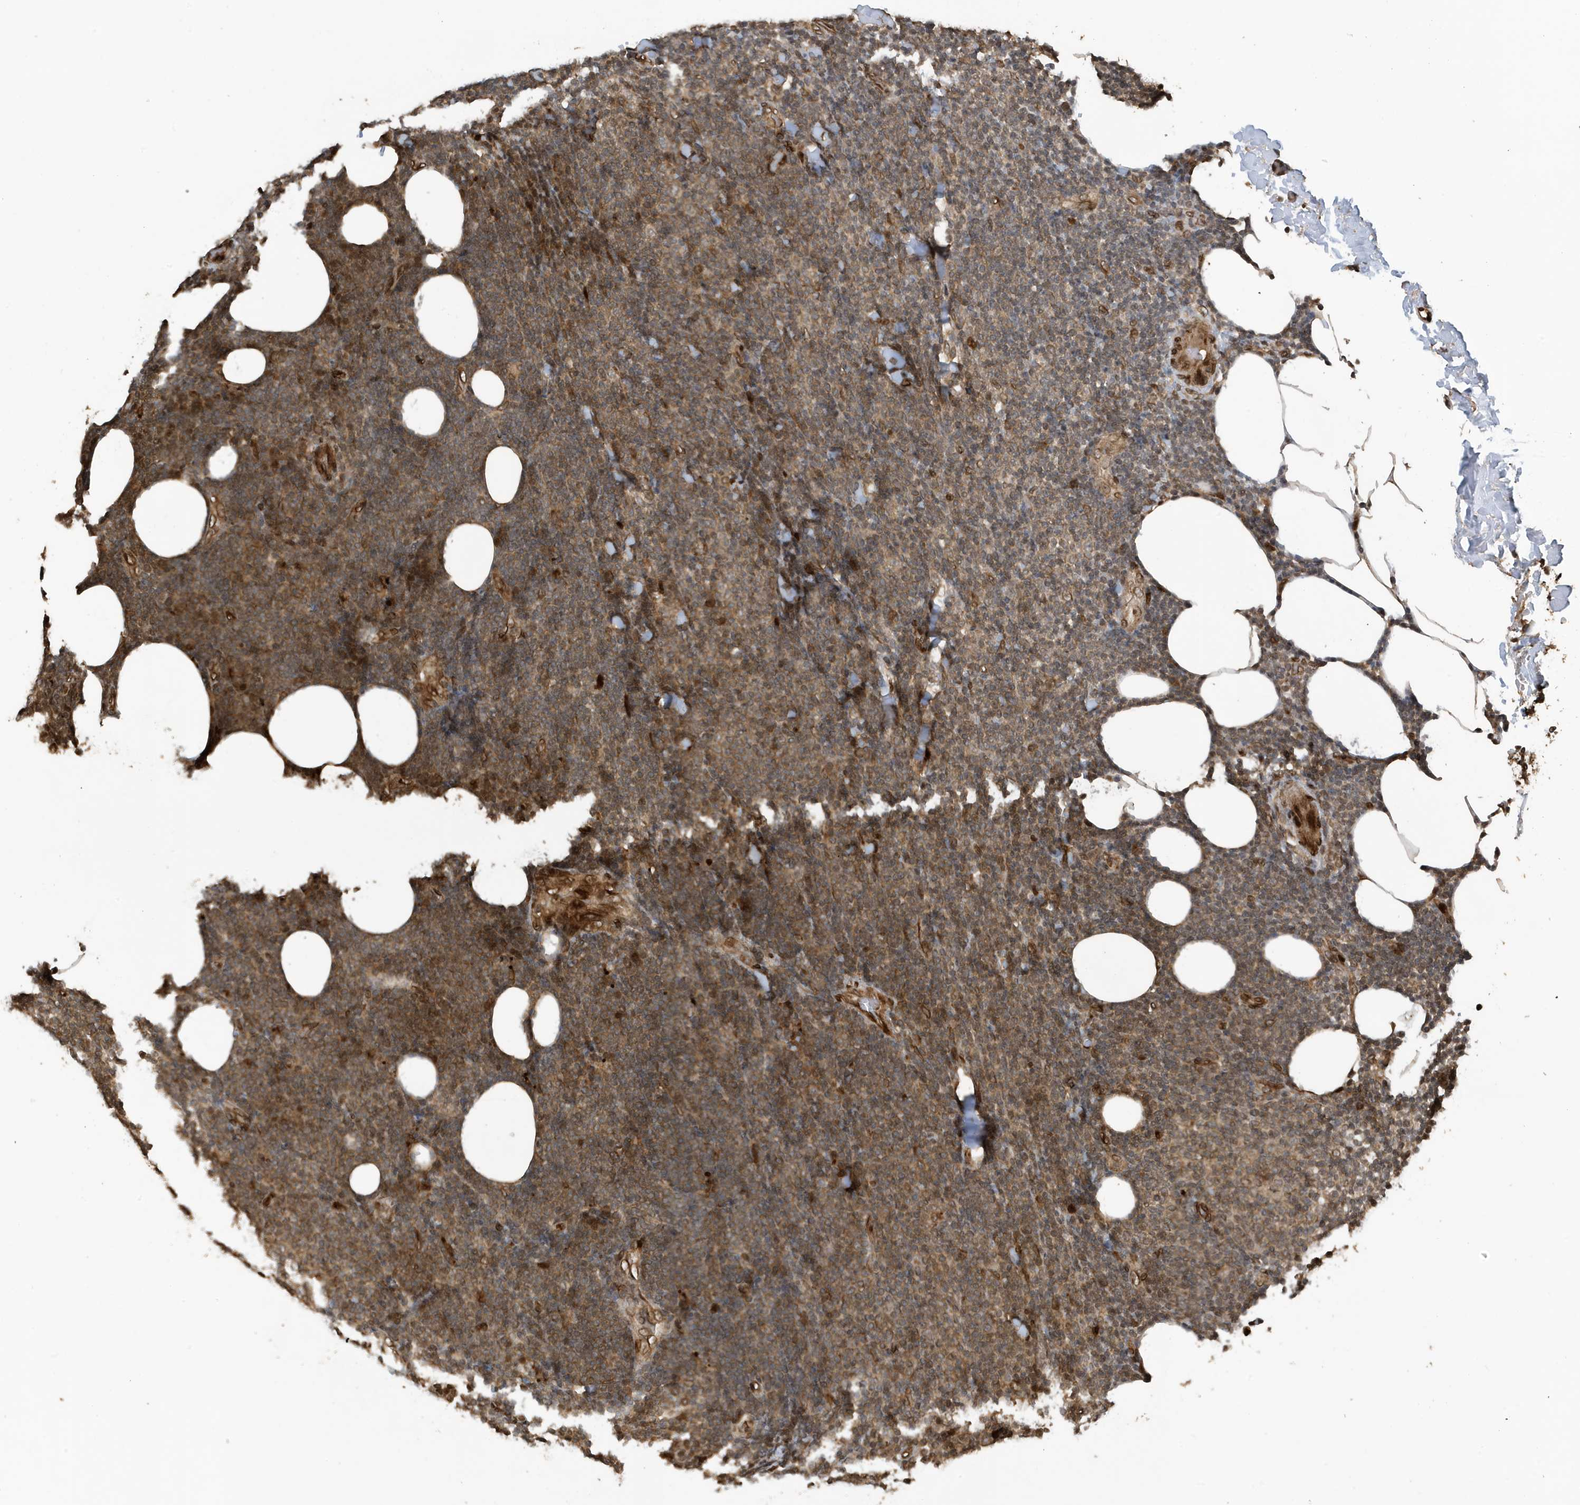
{"staining": {"intensity": "moderate", "quantity": ">75%", "location": "cytoplasmic/membranous"}, "tissue": "lymphoma", "cell_type": "Tumor cells", "image_type": "cancer", "snomed": [{"axis": "morphology", "description": "Malignant lymphoma, non-Hodgkin's type, Low grade"}, {"axis": "topography", "description": "Lymph node"}], "caption": "This is a micrograph of IHC staining of low-grade malignant lymphoma, non-Hodgkin's type, which shows moderate expression in the cytoplasmic/membranous of tumor cells.", "gene": "DUSP18", "patient": {"sex": "male", "age": 66}}